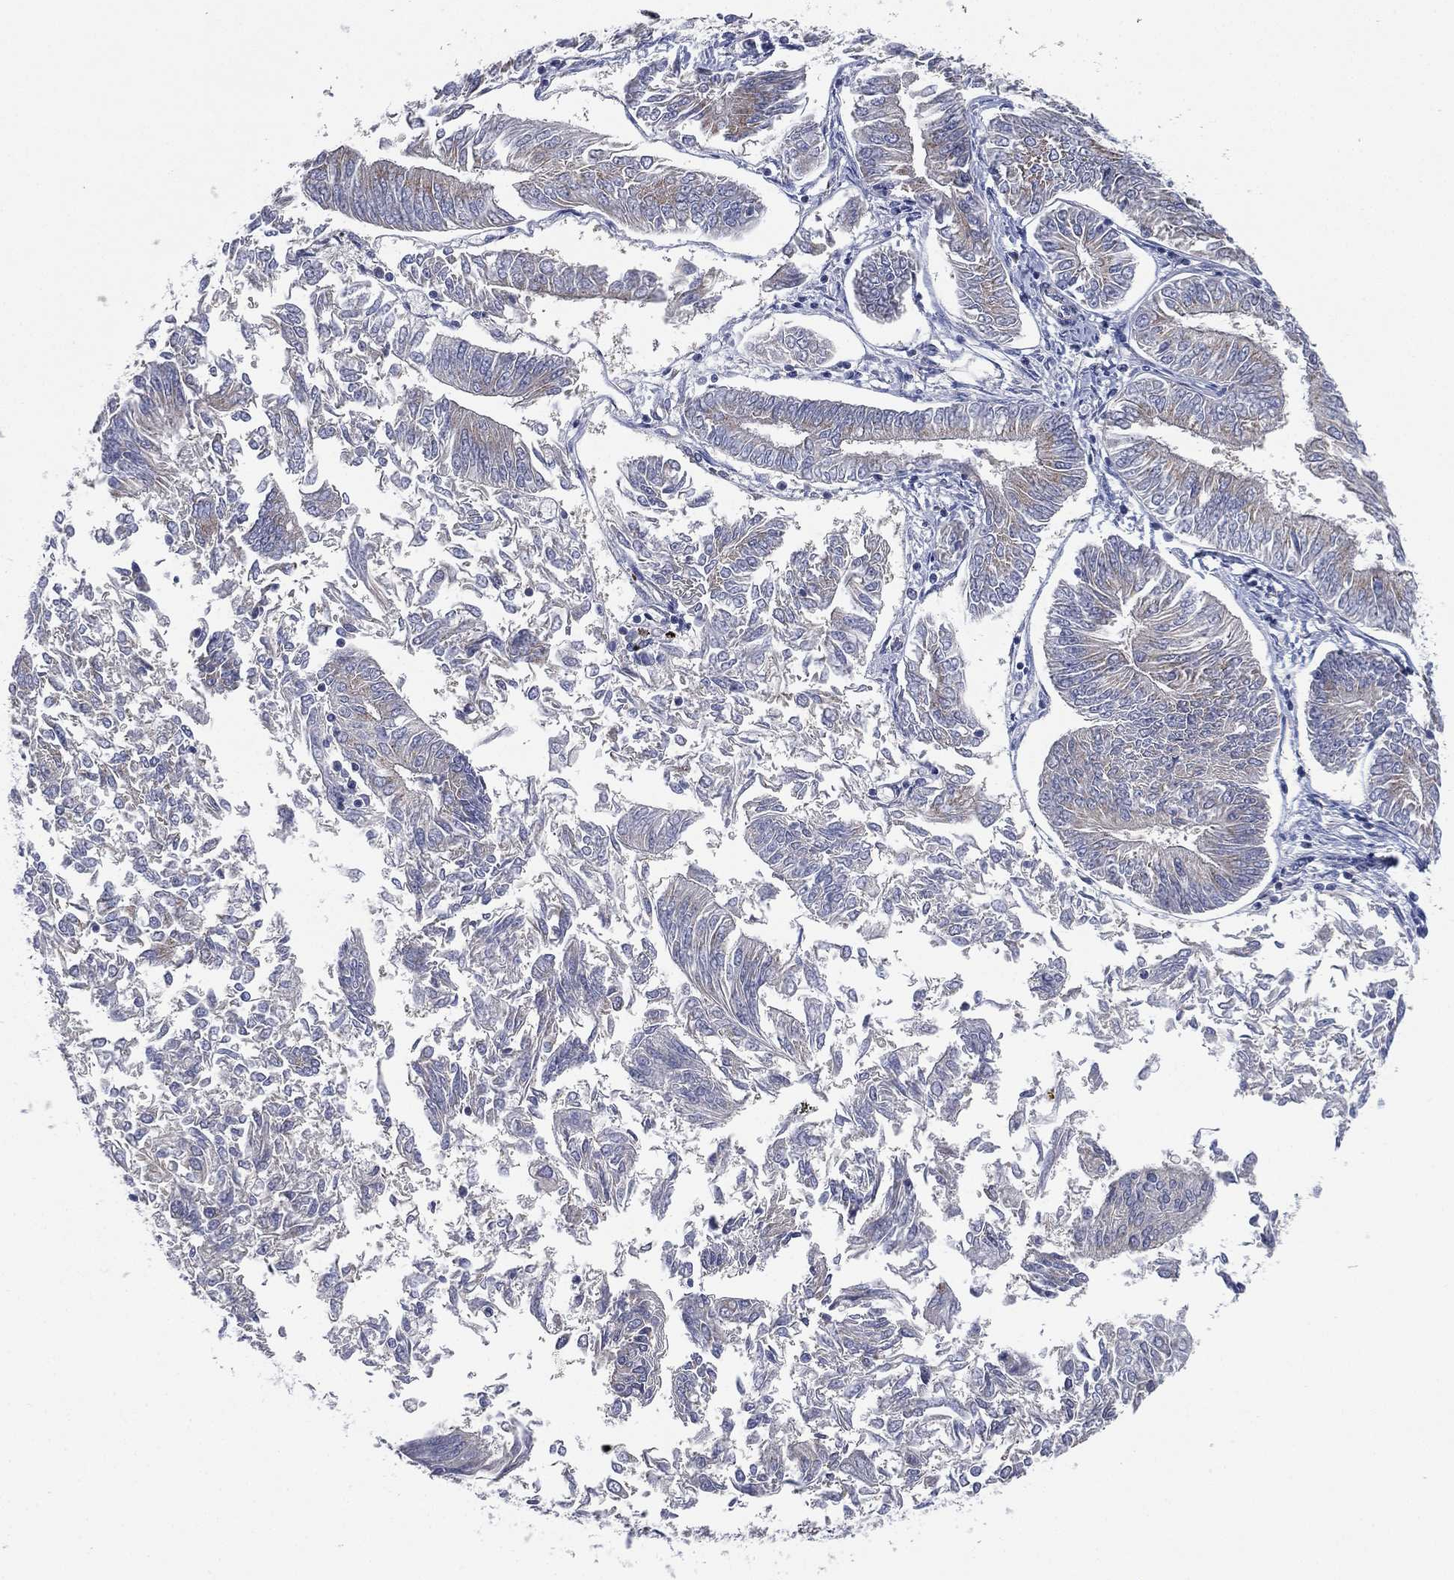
{"staining": {"intensity": "negative", "quantity": "none", "location": "none"}, "tissue": "endometrial cancer", "cell_type": "Tumor cells", "image_type": "cancer", "snomed": [{"axis": "morphology", "description": "Adenocarcinoma, NOS"}, {"axis": "topography", "description": "Endometrium"}], "caption": "Protein analysis of endometrial cancer reveals no significant expression in tumor cells.", "gene": "ATP8A2", "patient": {"sex": "female", "age": 58}}